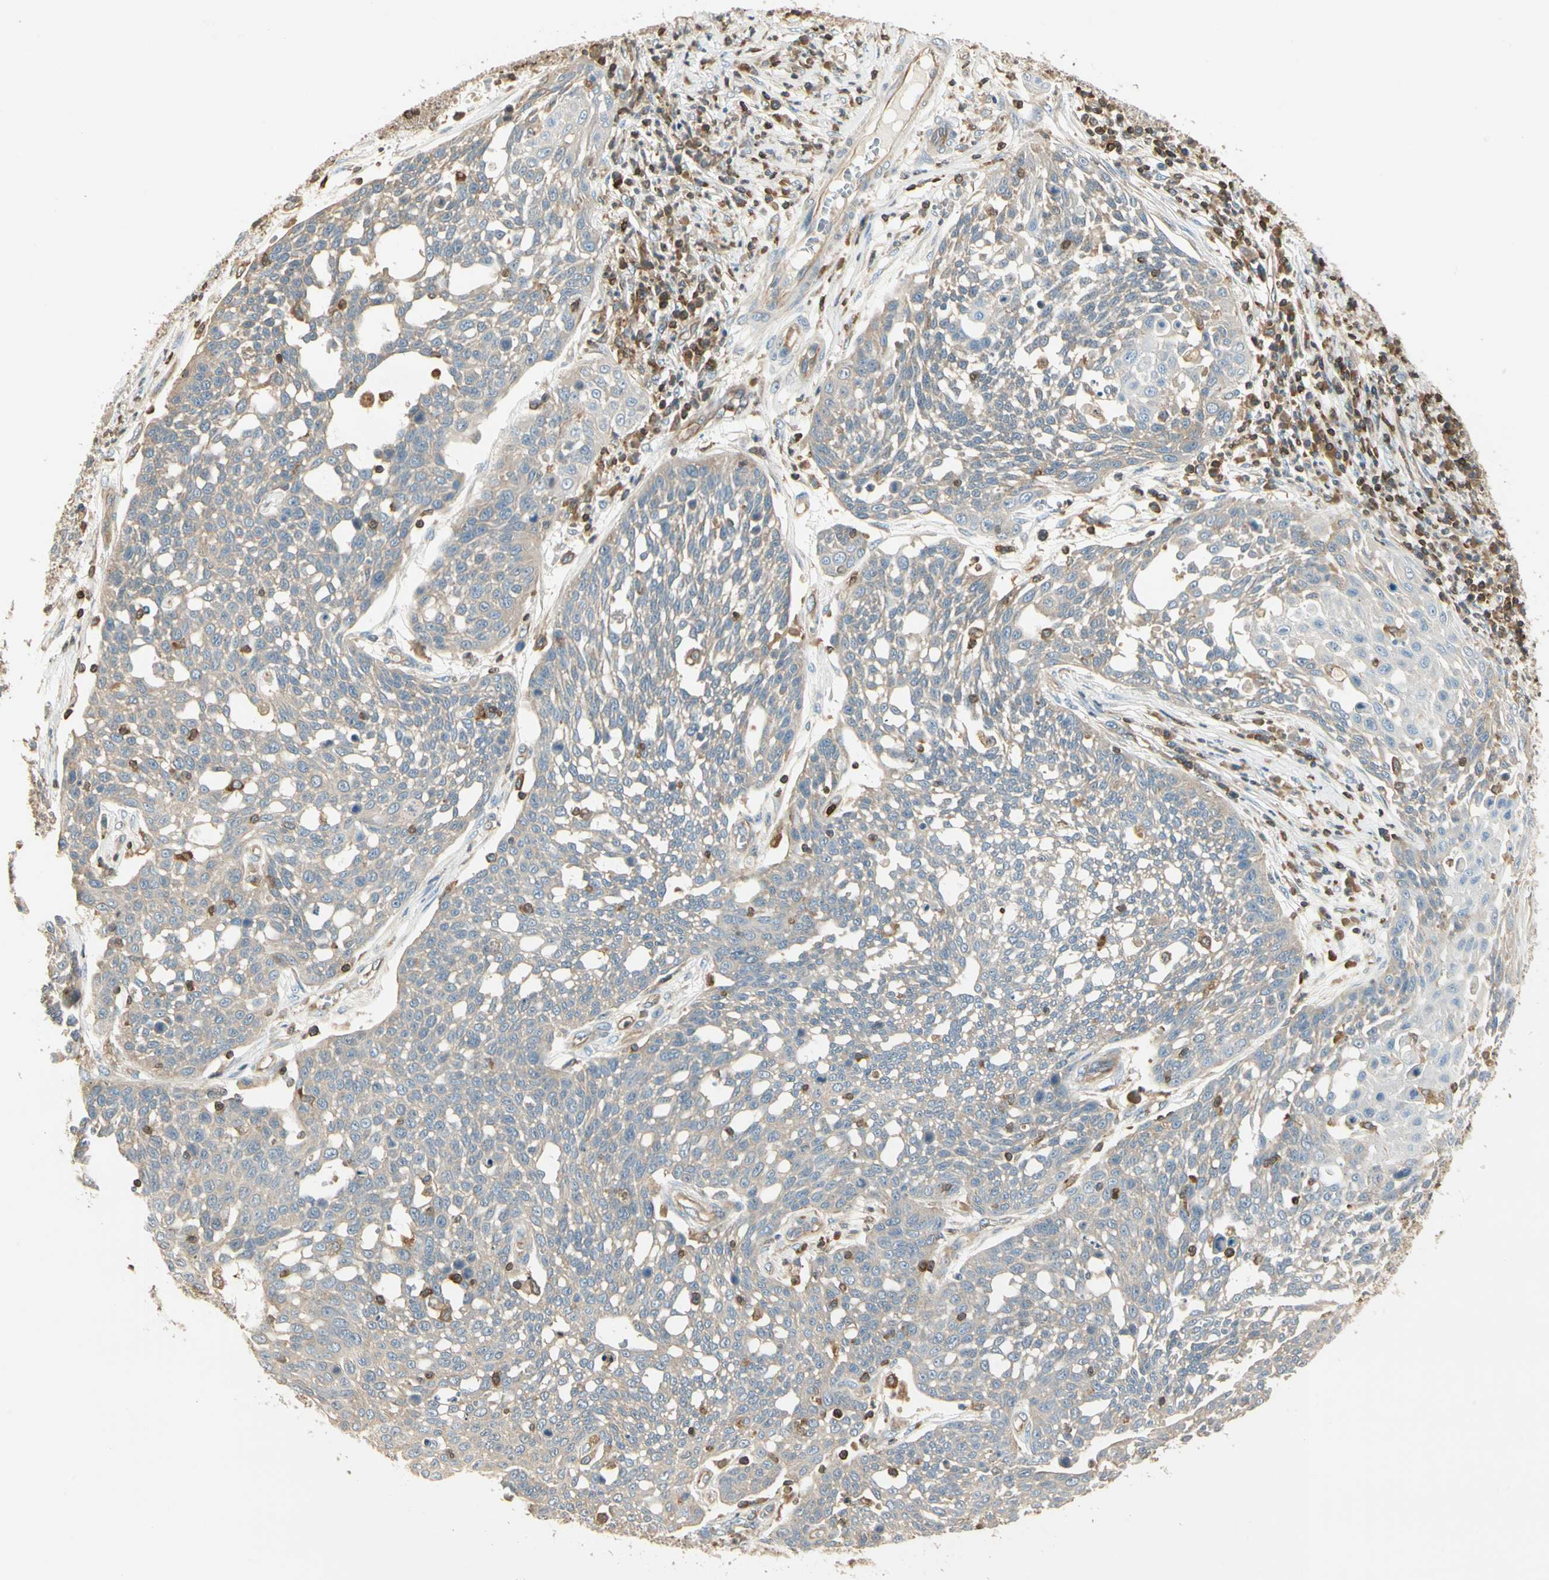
{"staining": {"intensity": "negative", "quantity": "none", "location": "none"}, "tissue": "cervical cancer", "cell_type": "Tumor cells", "image_type": "cancer", "snomed": [{"axis": "morphology", "description": "Squamous cell carcinoma, NOS"}, {"axis": "topography", "description": "Cervix"}], "caption": "Protein analysis of cervical cancer (squamous cell carcinoma) demonstrates no significant staining in tumor cells. (DAB immunohistochemistry with hematoxylin counter stain).", "gene": "CRLF3", "patient": {"sex": "female", "age": 34}}